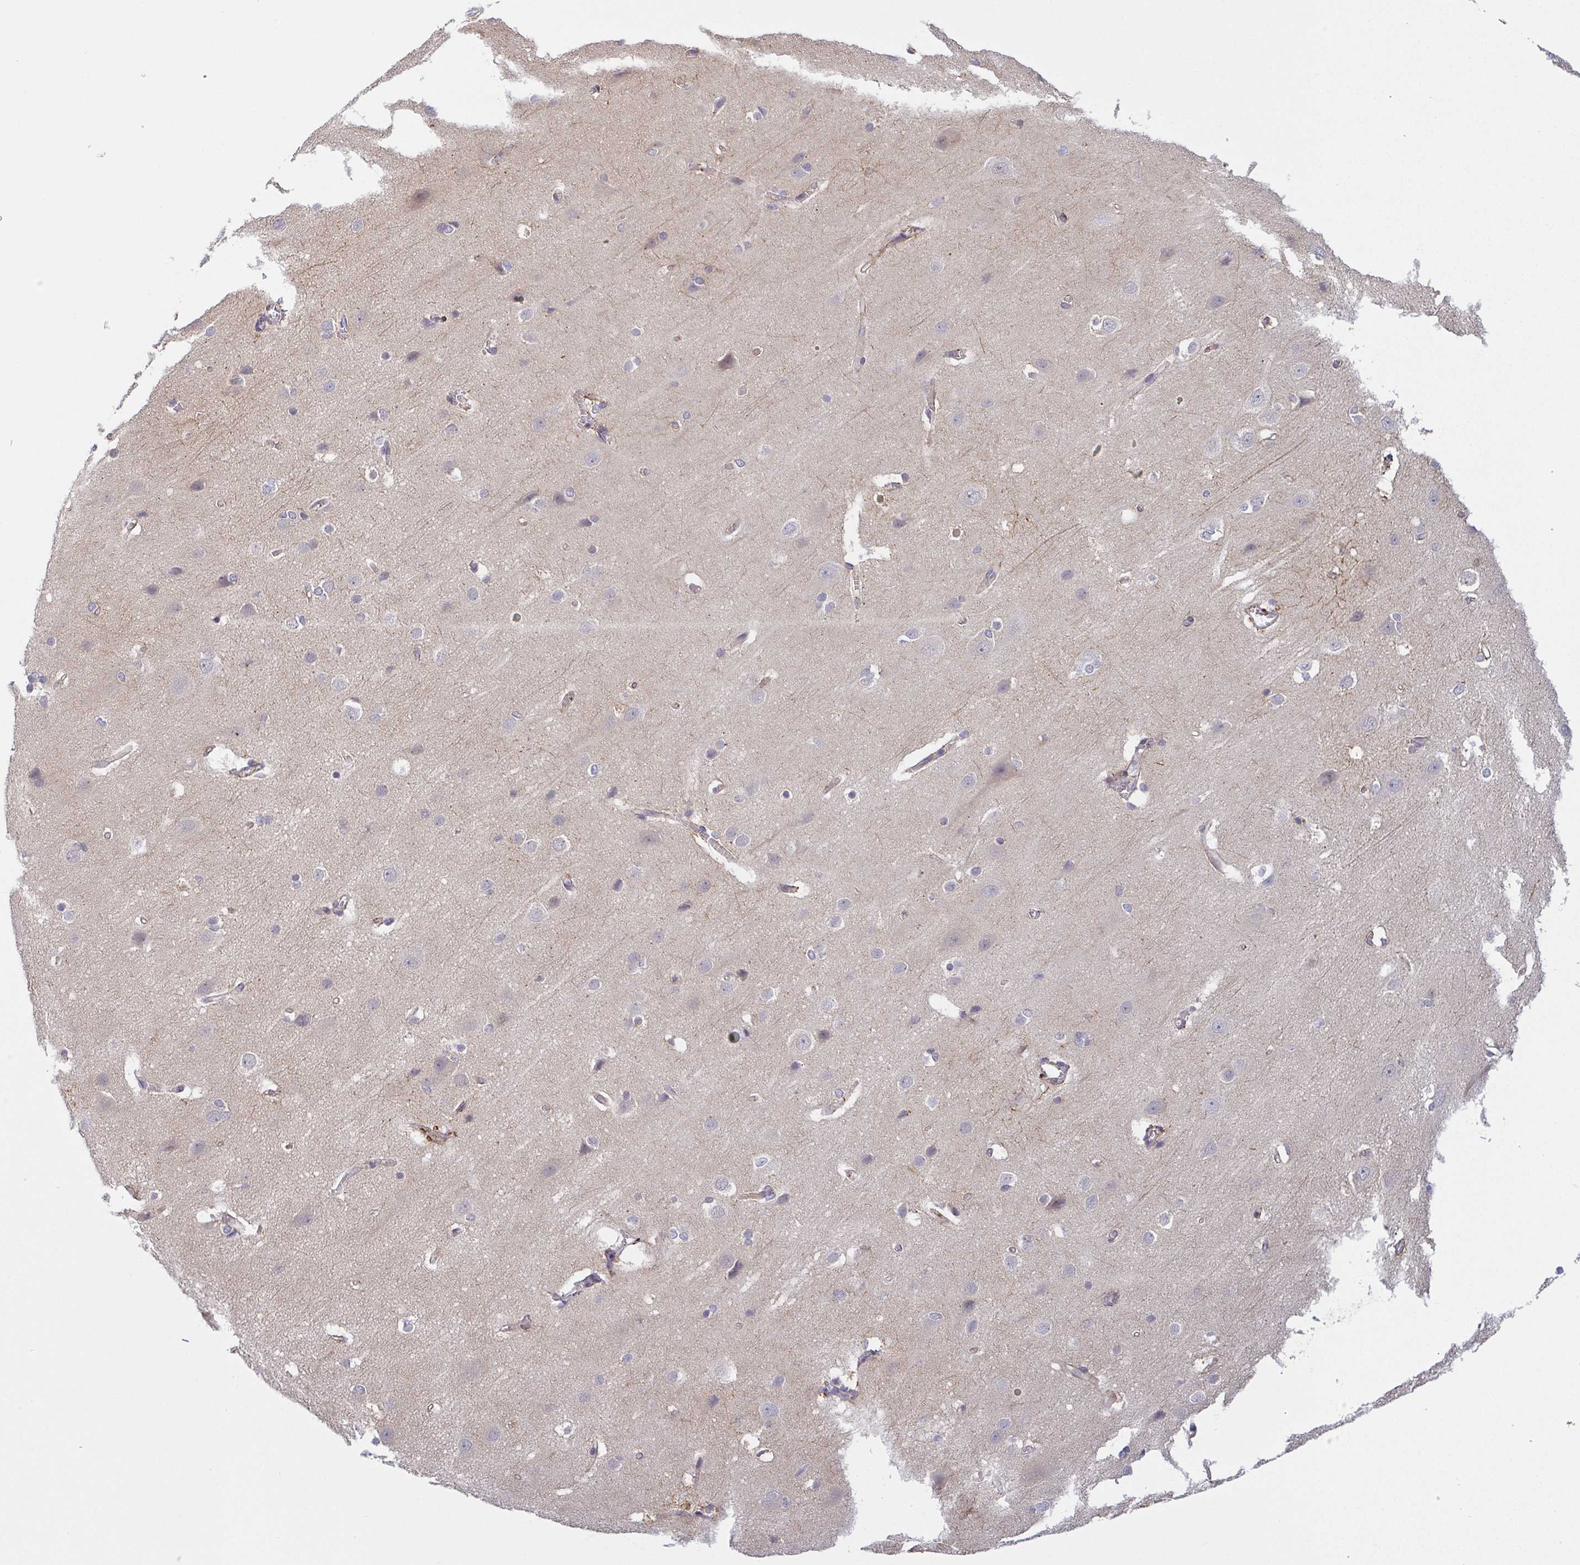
{"staining": {"intensity": "moderate", "quantity": "25%-75%", "location": "cytoplasmic/membranous"}, "tissue": "cerebral cortex", "cell_type": "Endothelial cells", "image_type": "normal", "snomed": [{"axis": "morphology", "description": "Normal tissue, NOS"}, {"axis": "topography", "description": "Cerebral cortex"}], "caption": "This is an image of immunohistochemistry staining of benign cerebral cortex, which shows moderate staining in the cytoplasmic/membranous of endothelial cells.", "gene": "BCL2L1", "patient": {"sex": "male", "age": 37}}